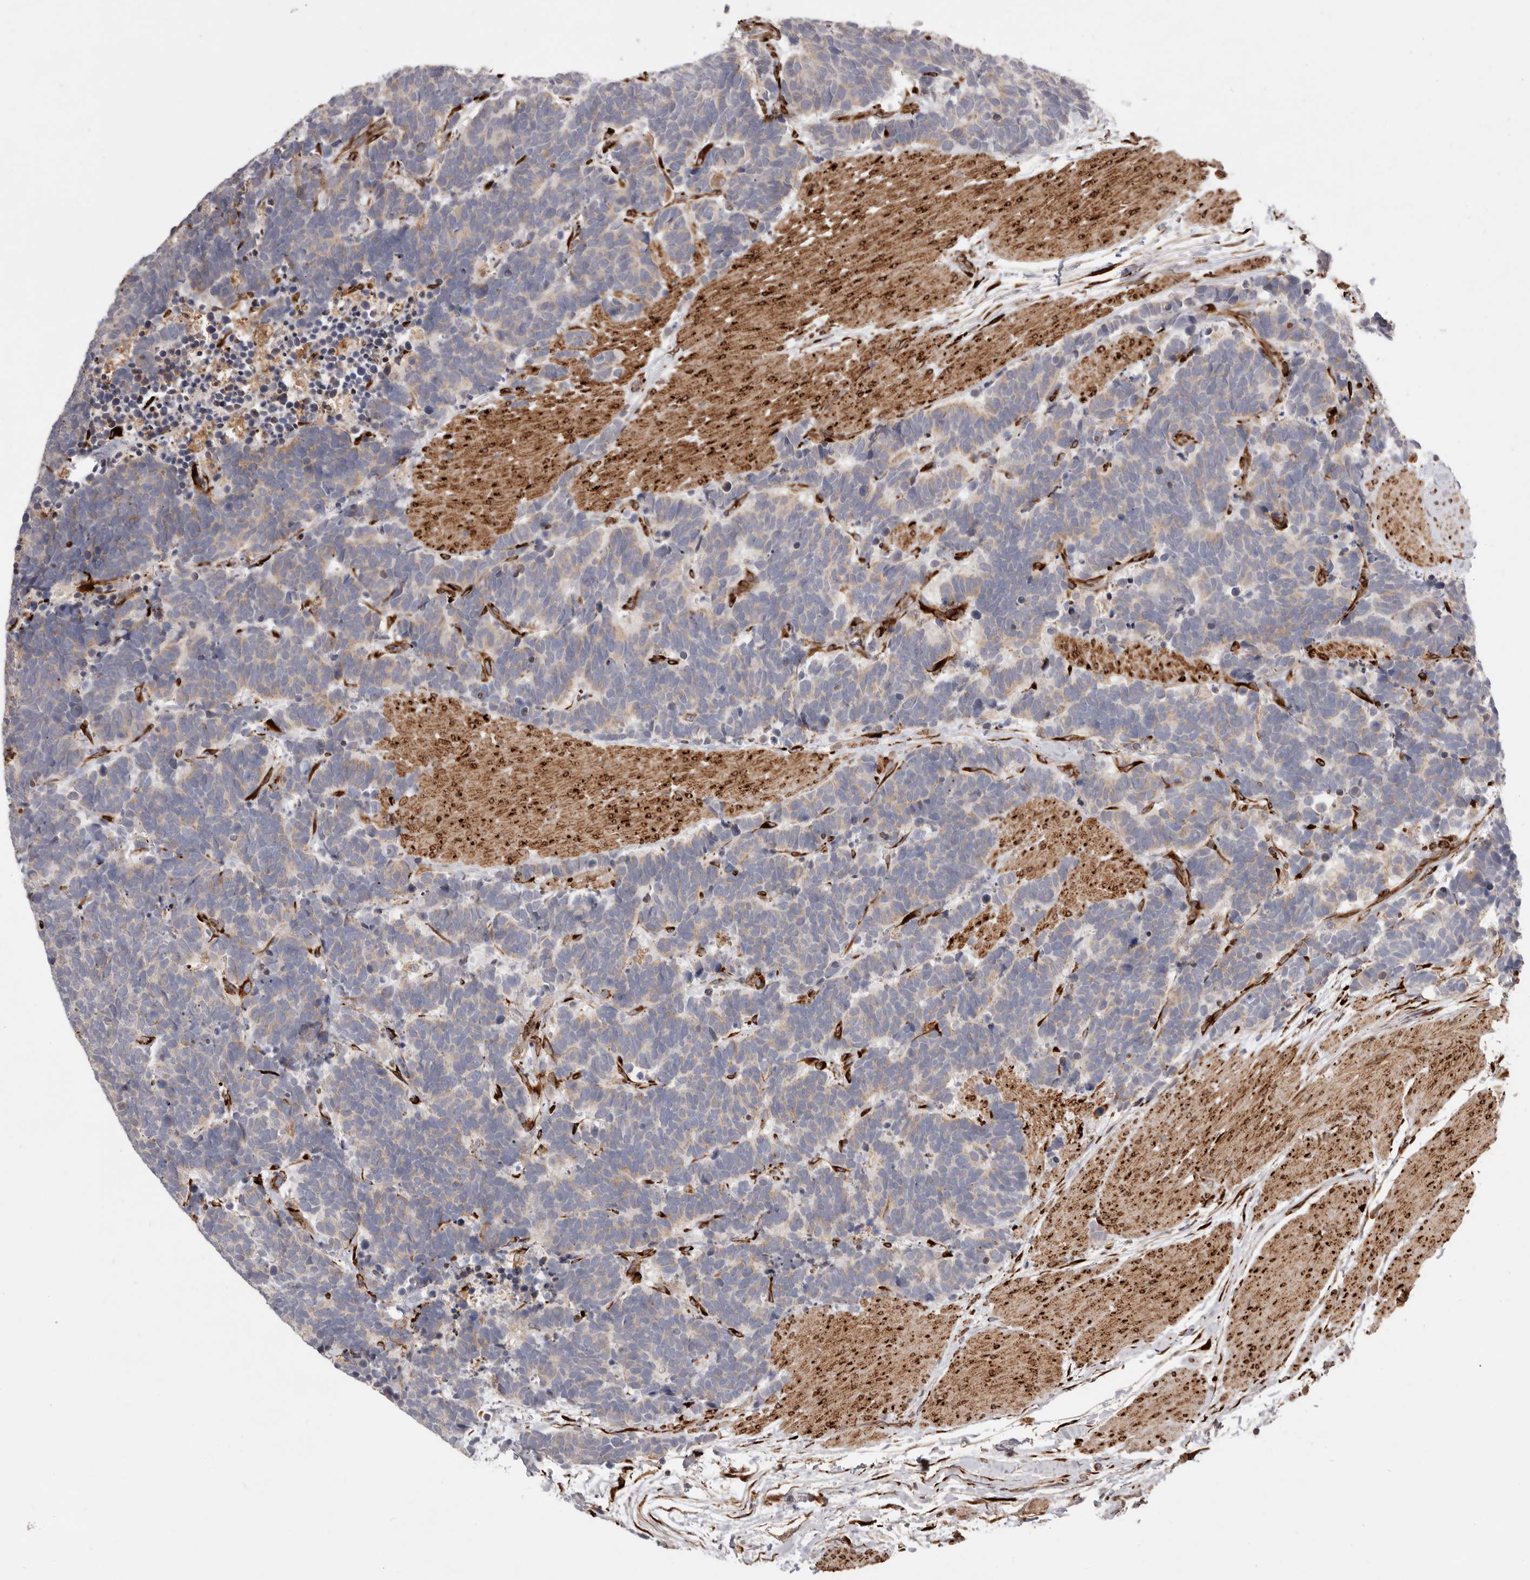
{"staining": {"intensity": "negative", "quantity": "none", "location": "none"}, "tissue": "carcinoid", "cell_type": "Tumor cells", "image_type": "cancer", "snomed": [{"axis": "morphology", "description": "Carcinoma, NOS"}, {"axis": "morphology", "description": "Carcinoid, malignant, NOS"}, {"axis": "topography", "description": "Urinary bladder"}], "caption": "This is a histopathology image of immunohistochemistry (IHC) staining of carcinoma, which shows no staining in tumor cells. (Brightfield microscopy of DAB immunohistochemistry (IHC) at high magnification).", "gene": "WDTC1", "patient": {"sex": "male", "age": 57}}